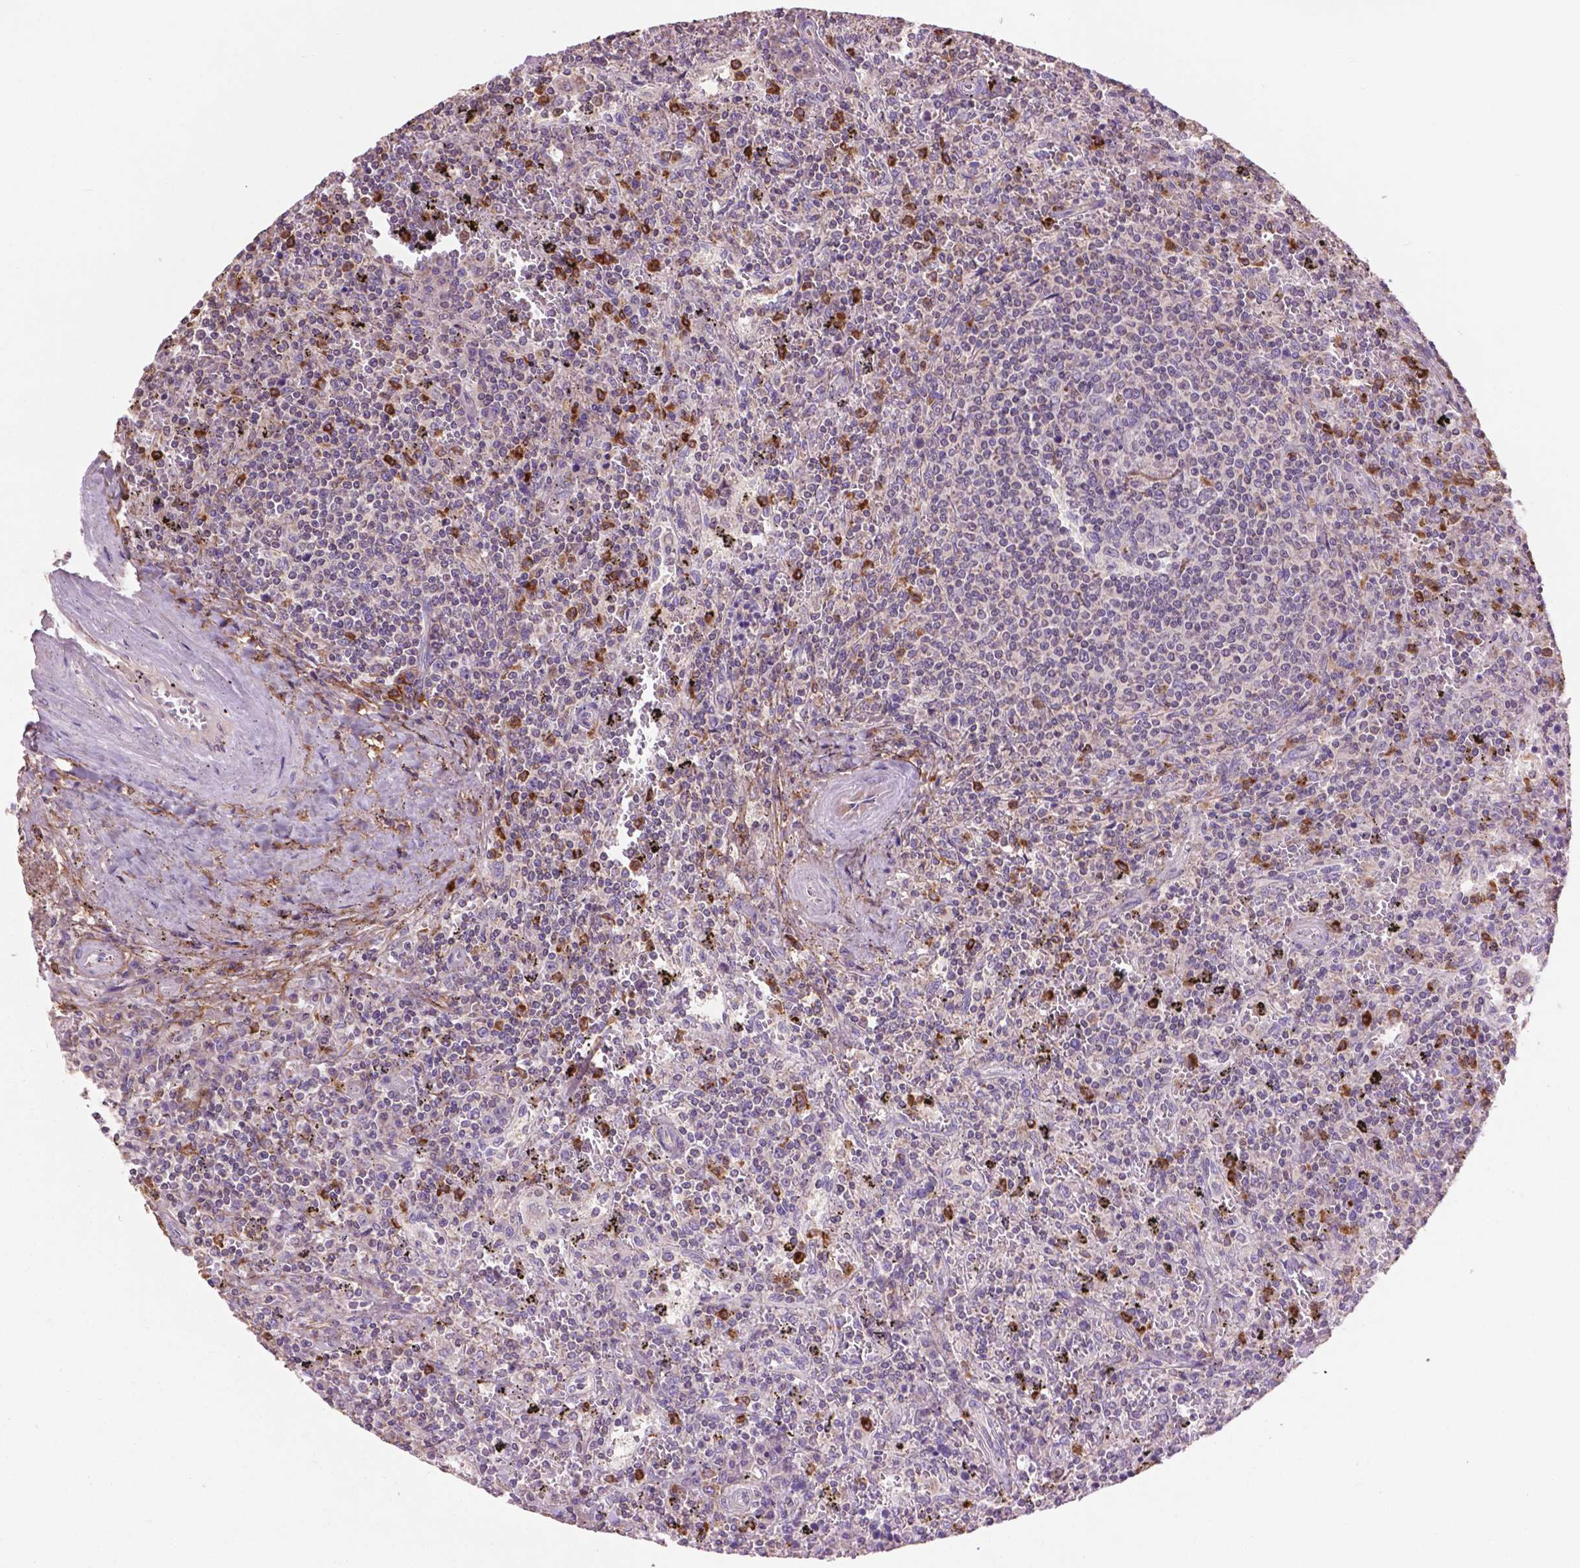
{"staining": {"intensity": "negative", "quantity": "none", "location": "none"}, "tissue": "lymphoma", "cell_type": "Tumor cells", "image_type": "cancer", "snomed": [{"axis": "morphology", "description": "Malignant lymphoma, non-Hodgkin's type, Low grade"}, {"axis": "topography", "description": "Spleen"}], "caption": "Lymphoma stained for a protein using immunohistochemistry (IHC) demonstrates no expression tumor cells.", "gene": "LRRC3C", "patient": {"sex": "male", "age": 62}}